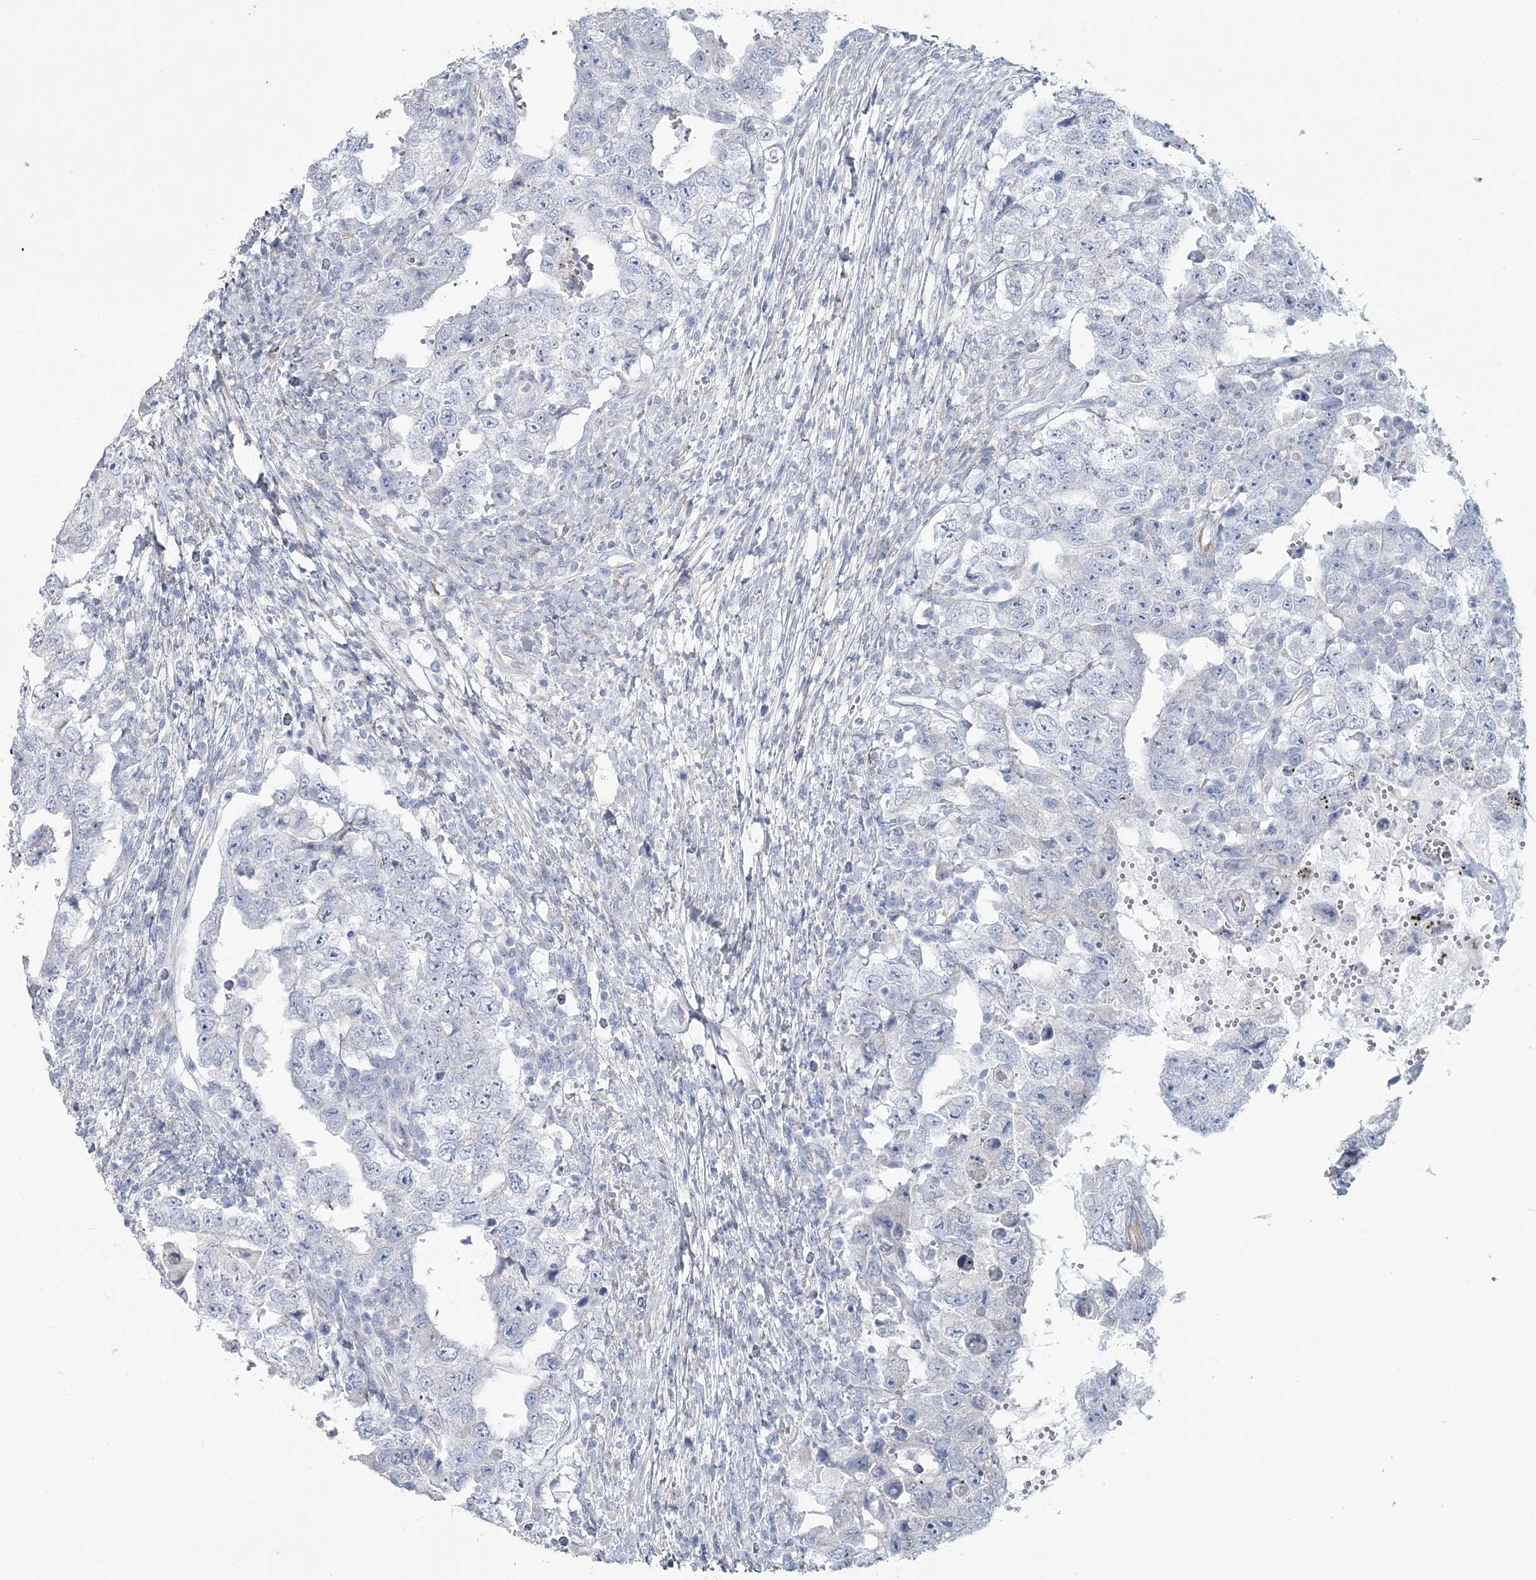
{"staining": {"intensity": "negative", "quantity": "none", "location": "none"}, "tissue": "testis cancer", "cell_type": "Tumor cells", "image_type": "cancer", "snomed": [{"axis": "morphology", "description": "Carcinoma, Embryonal, NOS"}, {"axis": "topography", "description": "Testis"}], "caption": "Immunohistochemistry of testis cancer shows no staining in tumor cells.", "gene": "CMBL", "patient": {"sex": "male", "age": 26}}